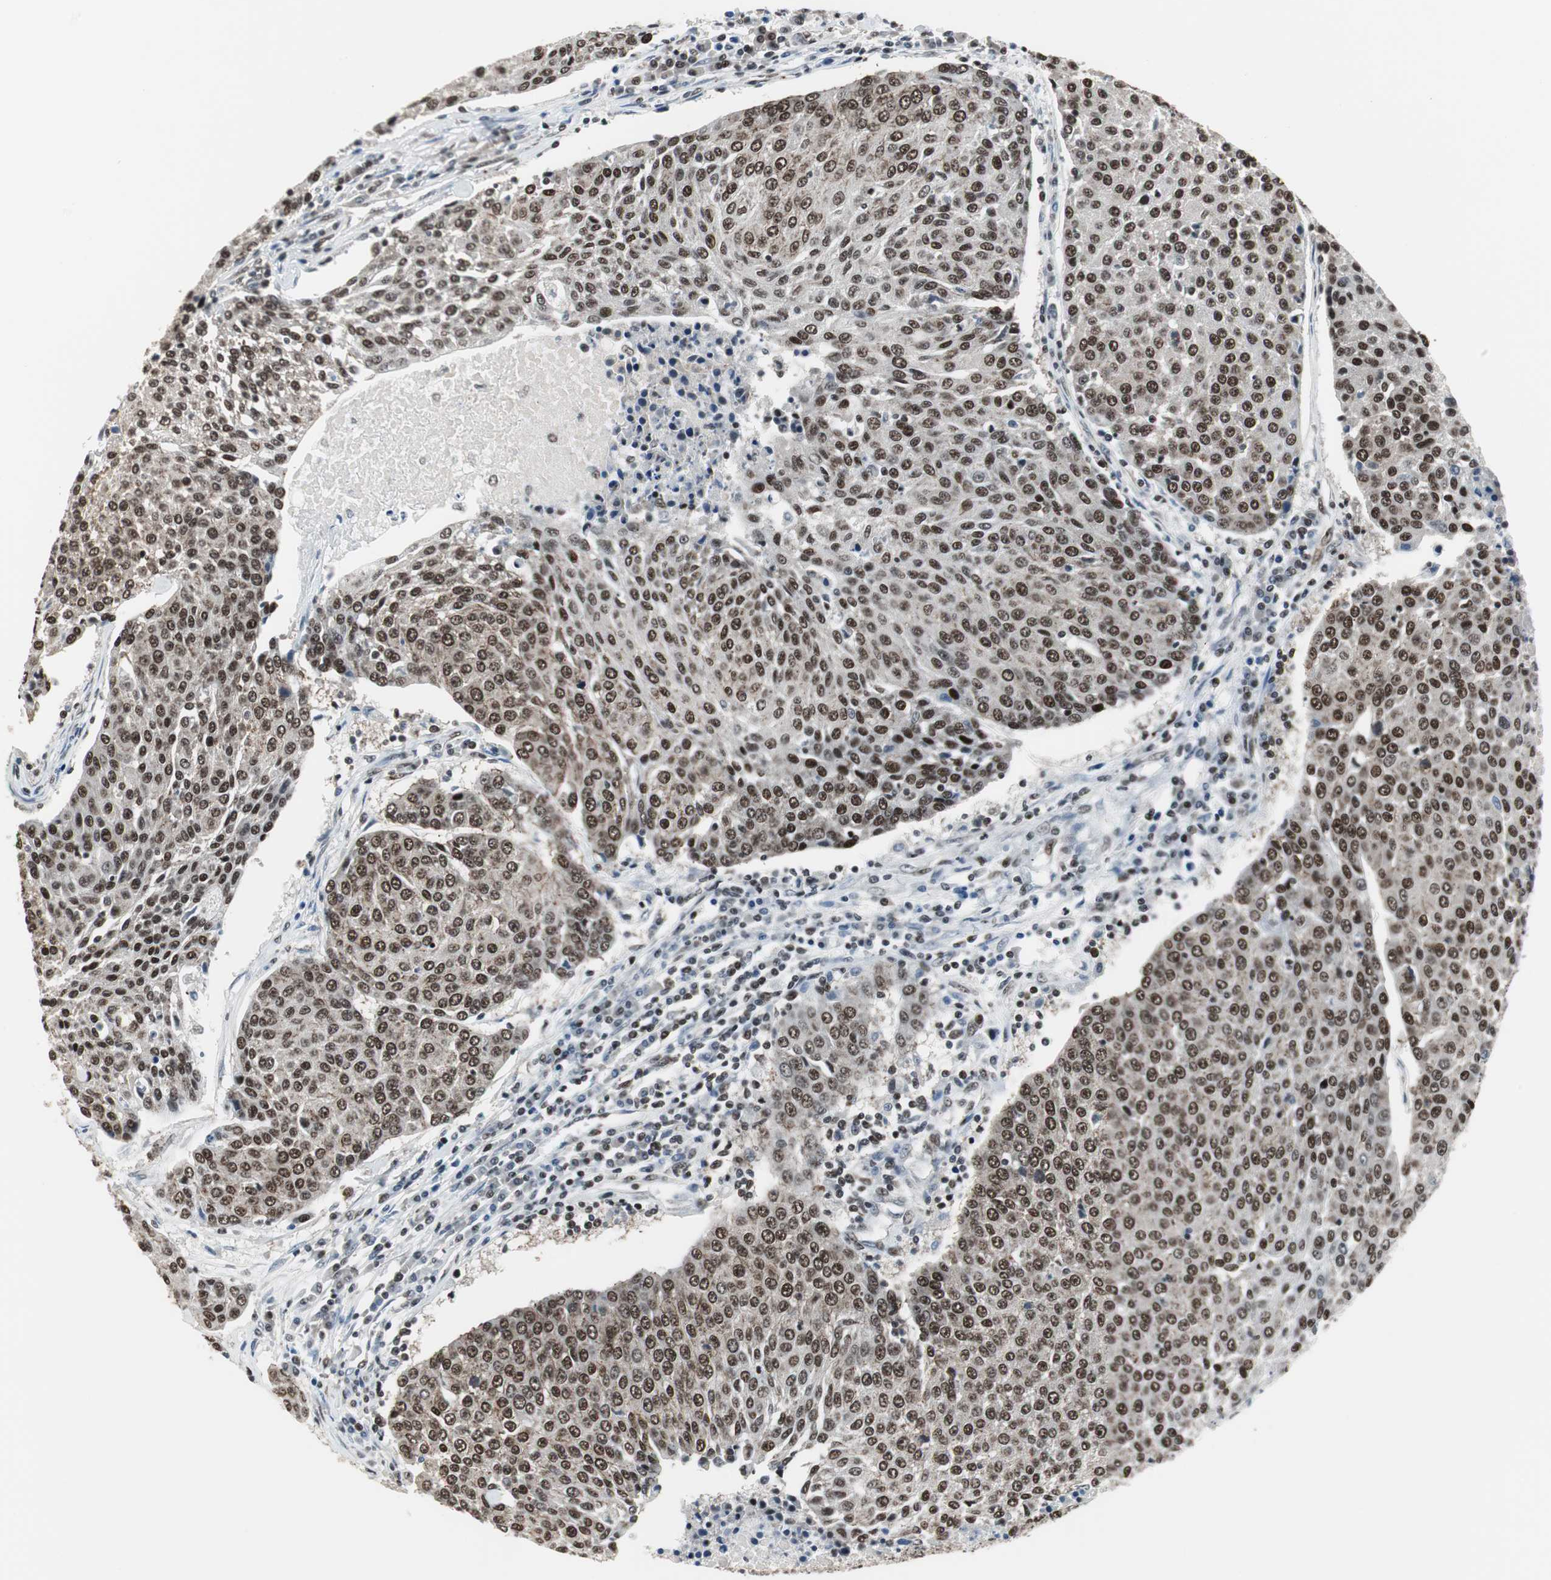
{"staining": {"intensity": "strong", "quantity": ">75%", "location": "nuclear"}, "tissue": "urothelial cancer", "cell_type": "Tumor cells", "image_type": "cancer", "snomed": [{"axis": "morphology", "description": "Urothelial carcinoma, High grade"}, {"axis": "topography", "description": "Urinary bladder"}], "caption": "This is a micrograph of immunohistochemistry staining of urothelial cancer, which shows strong positivity in the nuclear of tumor cells.", "gene": "CDK9", "patient": {"sex": "female", "age": 85}}